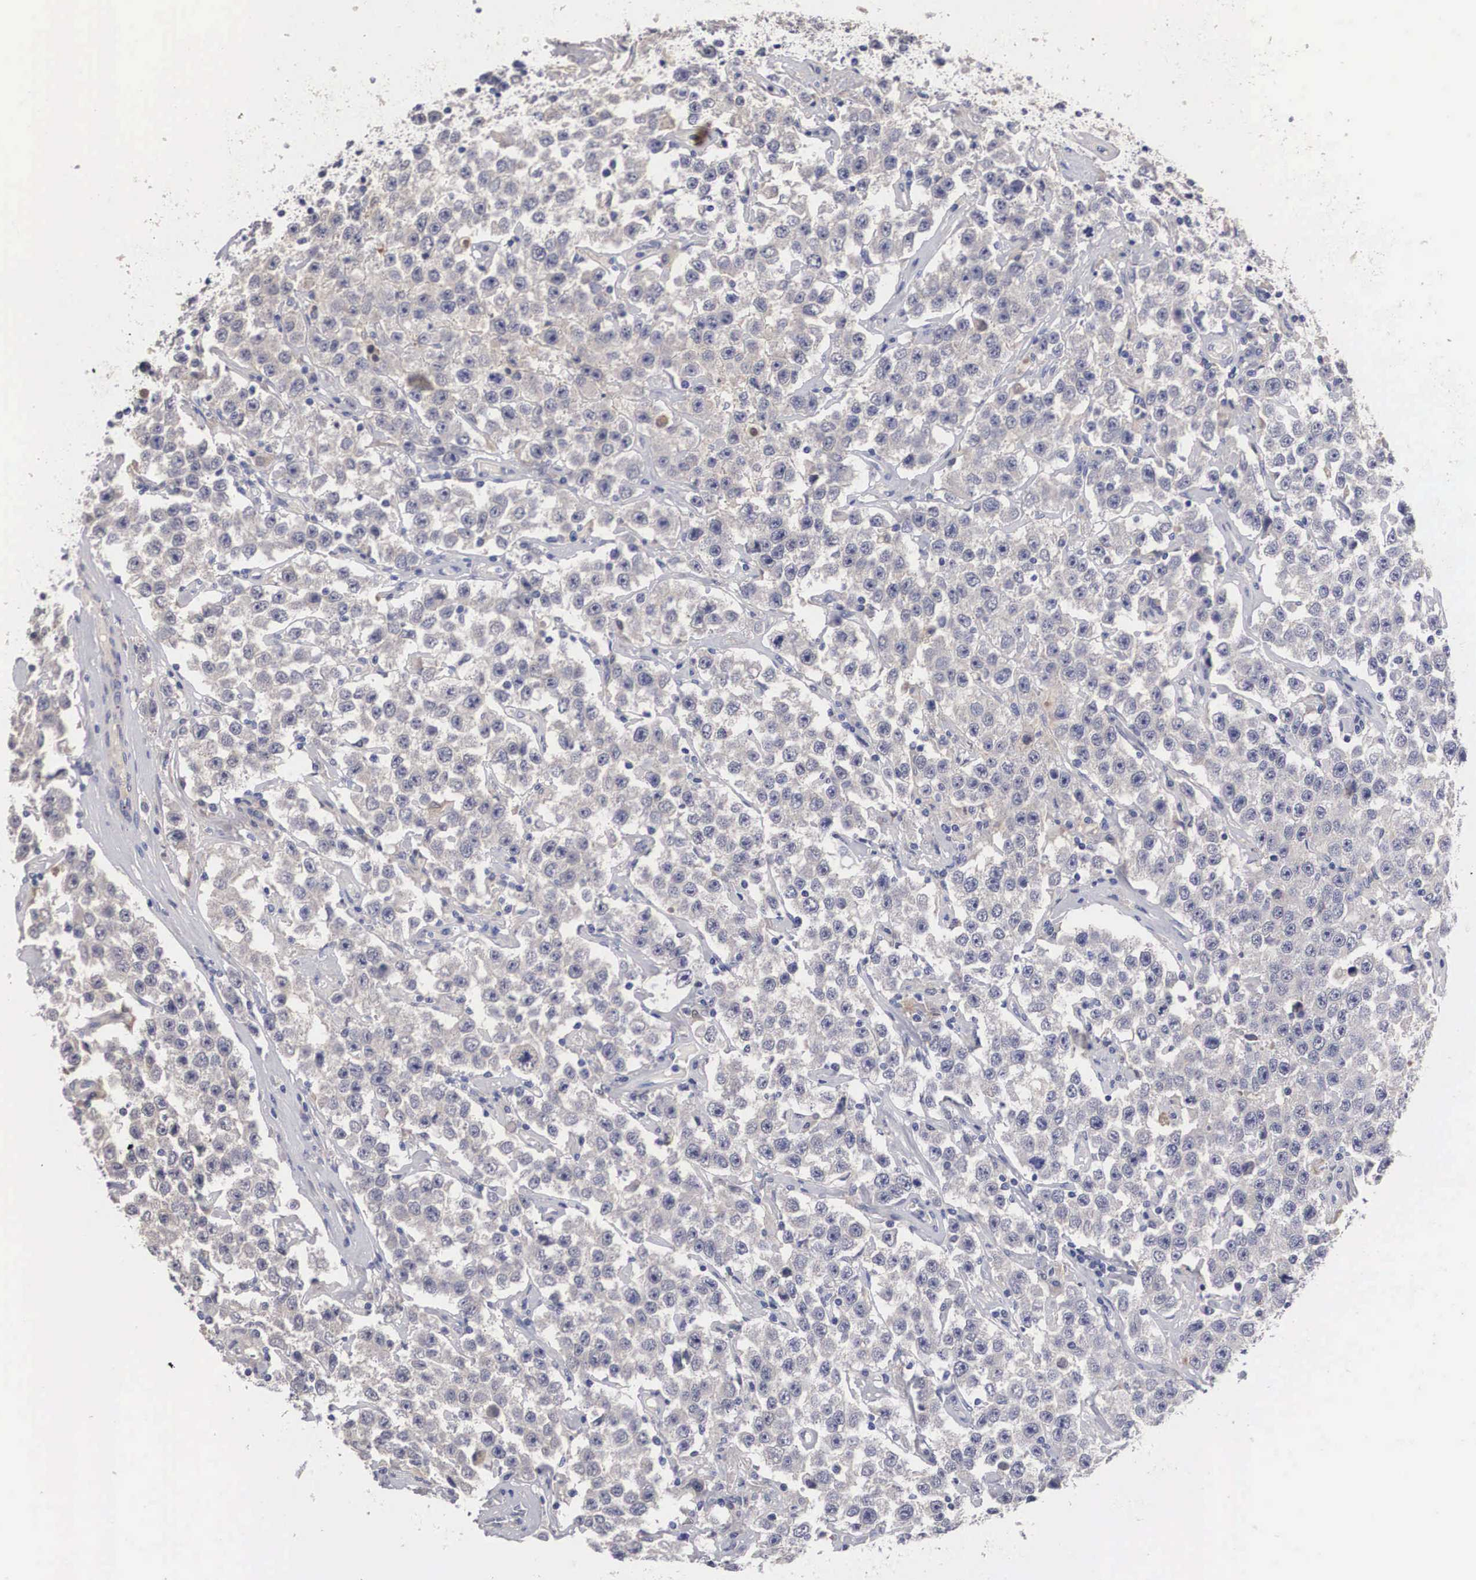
{"staining": {"intensity": "negative", "quantity": "none", "location": "none"}, "tissue": "testis cancer", "cell_type": "Tumor cells", "image_type": "cancer", "snomed": [{"axis": "morphology", "description": "Seminoma, NOS"}, {"axis": "topography", "description": "Testis"}], "caption": "Testis cancer was stained to show a protein in brown. There is no significant staining in tumor cells.", "gene": "ABHD4", "patient": {"sex": "male", "age": 52}}